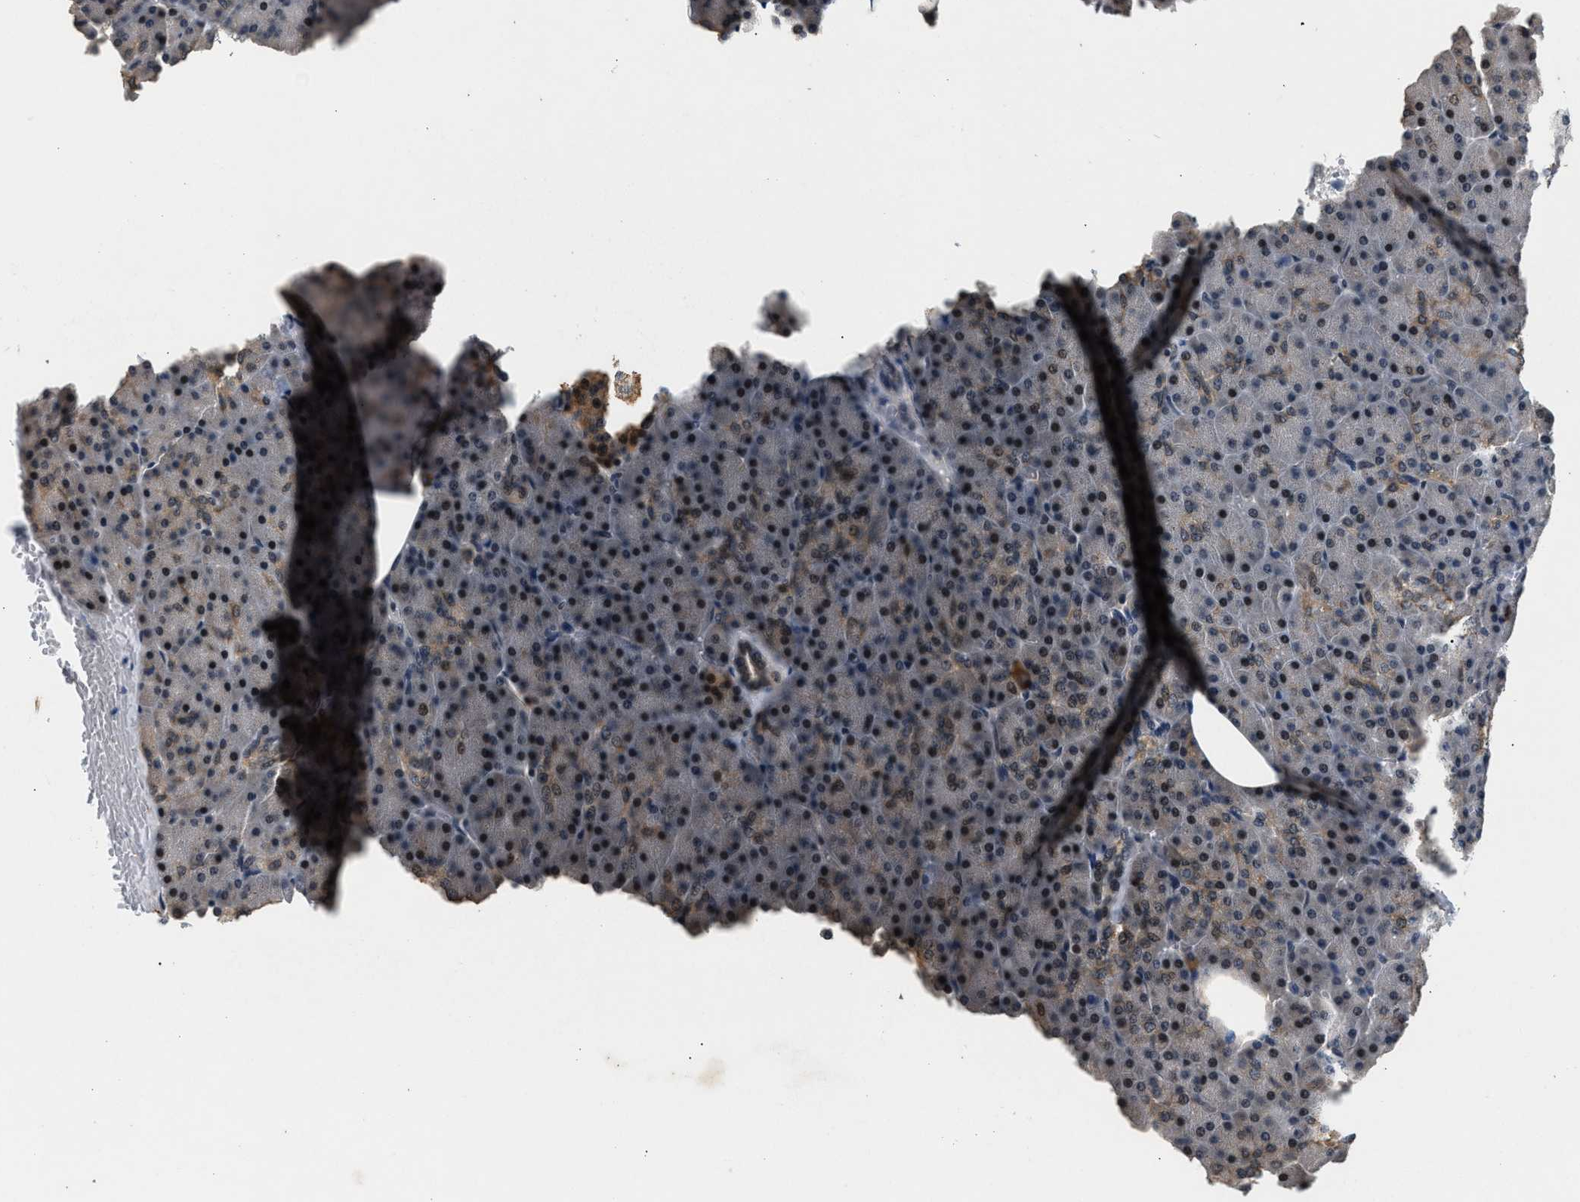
{"staining": {"intensity": "moderate", "quantity": "25%-75%", "location": "cytoplasmic/membranous,nuclear"}, "tissue": "pancreas", "cell_type": "Exocrine glandular cells", "image_type": "normal", "snomed": [{"axis": "morphology", "description": "Normal tissue, NOS"}, {"axis": "topography", "description": "Pancreas"}], "caption": "Immunohistochemistry (IHC) histopathology image of unremarkable human pancreas stained for a protein (brown), which shows medium levels of moderate cytoplasmic/membranous,nuclear positivity in approximately 25%-75% of exocrine glandular cells.", "gene": "RBM33", "patient": {"sex": "female", "age": 35}}